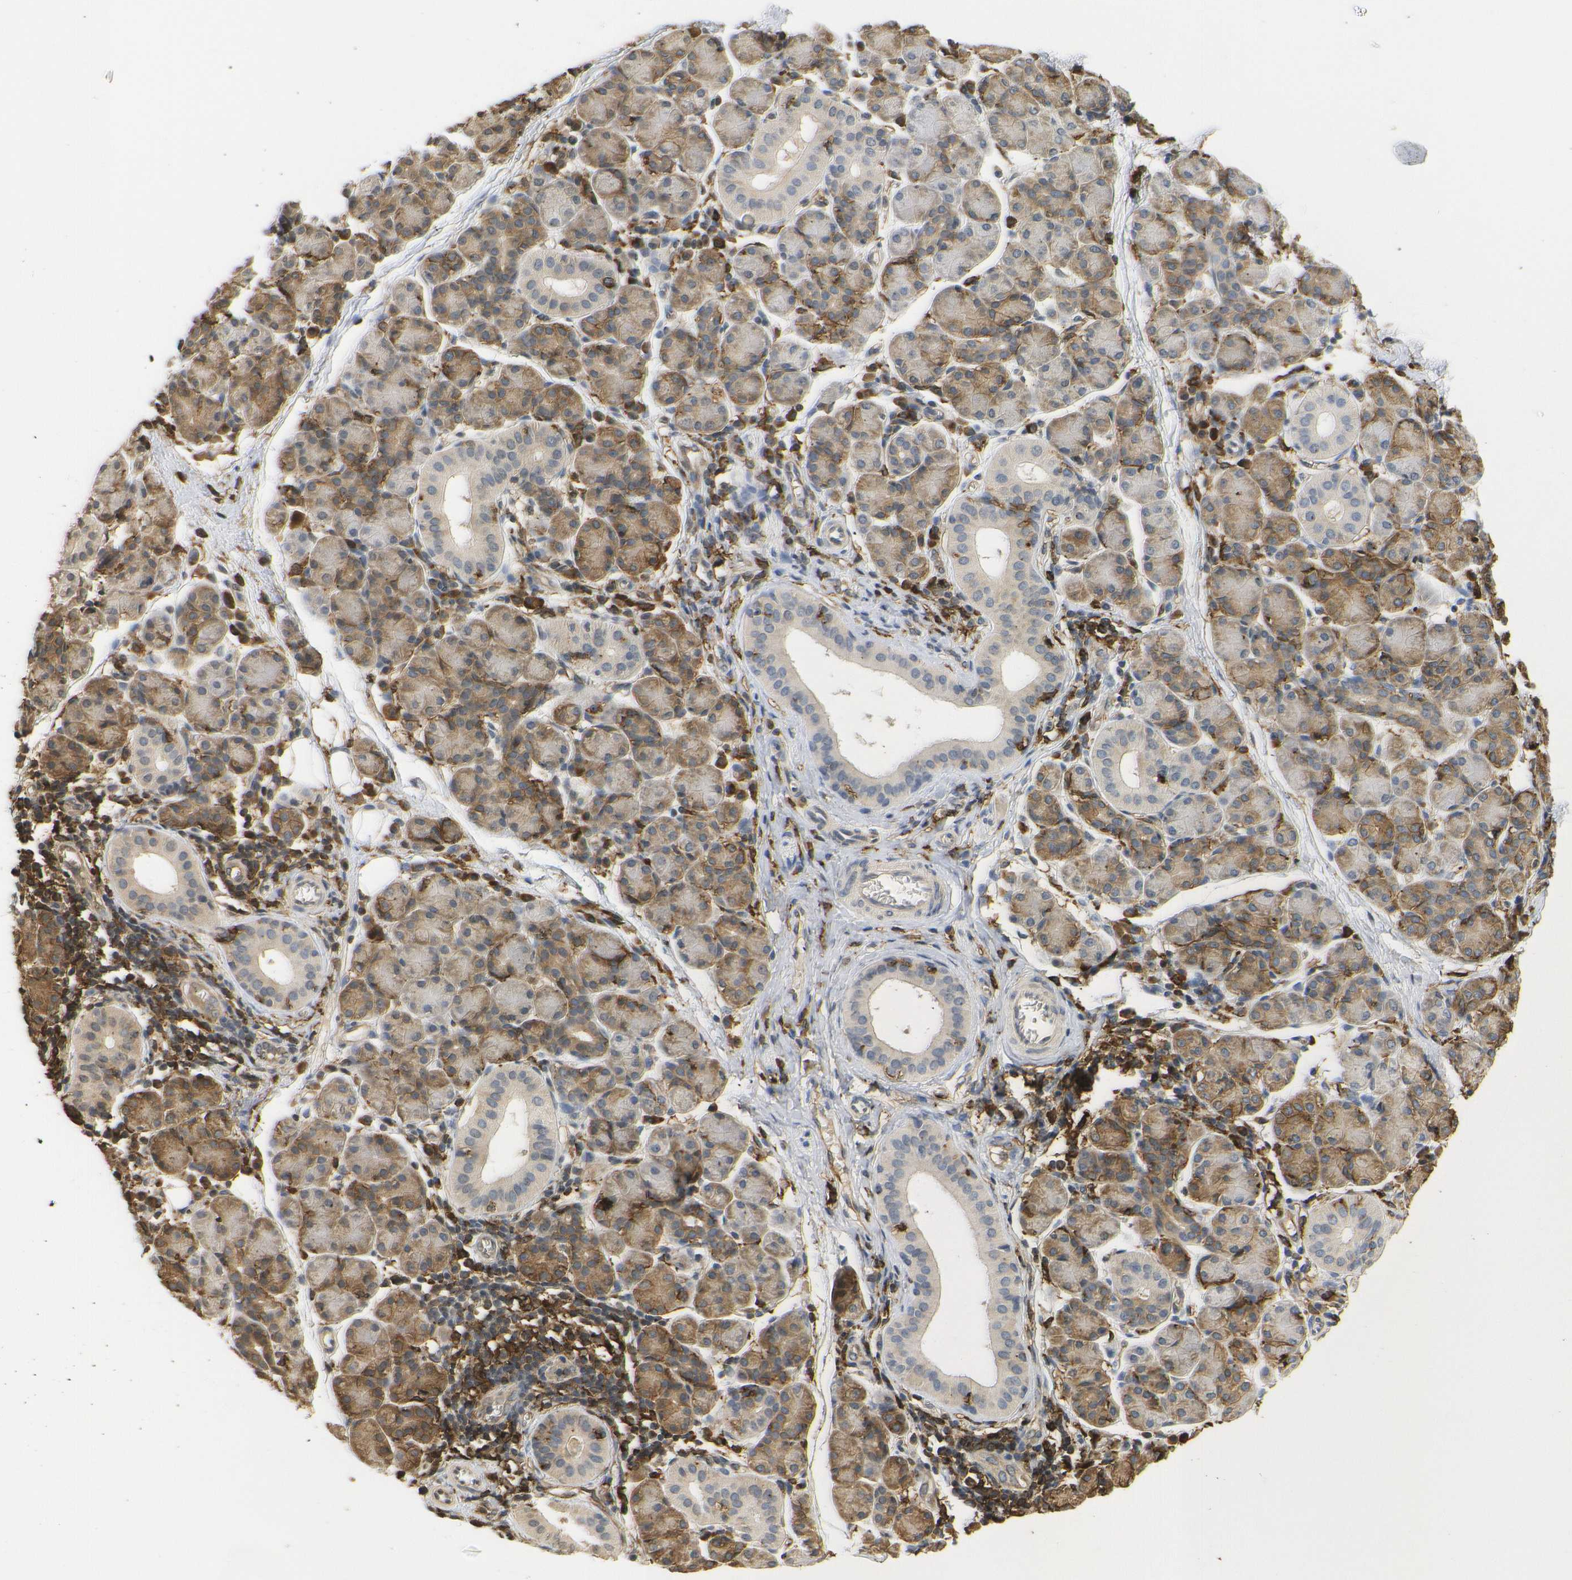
{"staining": {"intensity": "moderate", "quantity": "25%-75%", "location": "cytoplasmic/membranous"}, "tissue": "salivary gland", "cell_type": "Glandular cells", "image_type": "normal", "snomed": [{"axis": "morphology", "description": "Normal tissue, NOS"}, {"axis": "morphology", "description": "Inflammation, NOS"}, {"axis": "topography", "description": "Lymph node"}, {"axis": "topography", "description": "Salivary gland"}], "caption": "Immunohistochemical staining of benign salivary gland shows 25%-75% levels of moderate cytoplasmic/membranous protein positivity in about 25%-75% of glandular cells. (DAB (3,3'-diaminobenzidine) = brown stain, brightfield microscopy at high magnification).", "gene": "HLA", "patient": {"sex": "male", "age": 3}}